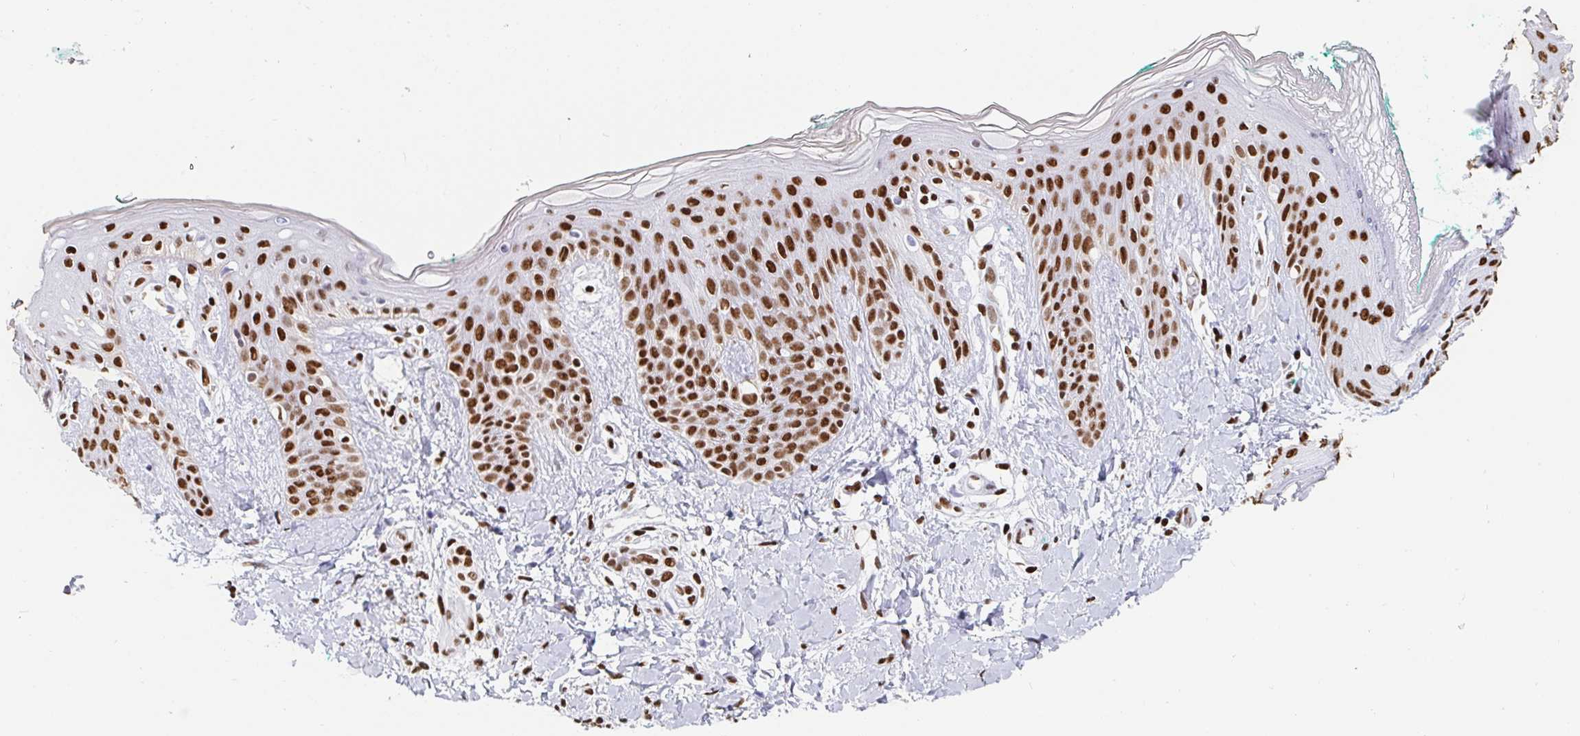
{"staining": {"intensity": "strong", "quantity": ">75%", "location": "nuclear"}, "tissue": "skin", "cell_type": "Fibroblasts", "image_type": "normal", "snomed": [{"axis": "morphology", "description": "Normal tissue, NOS"}, {"axis": "topography", "description": "Skin"}], "caption": "Fibroblasts display high levels of strong nuclear staining in approximately >75% of cells in normal skin.", "gene": "EWSR1", "patient": {"sex": "male", "age": 16}}